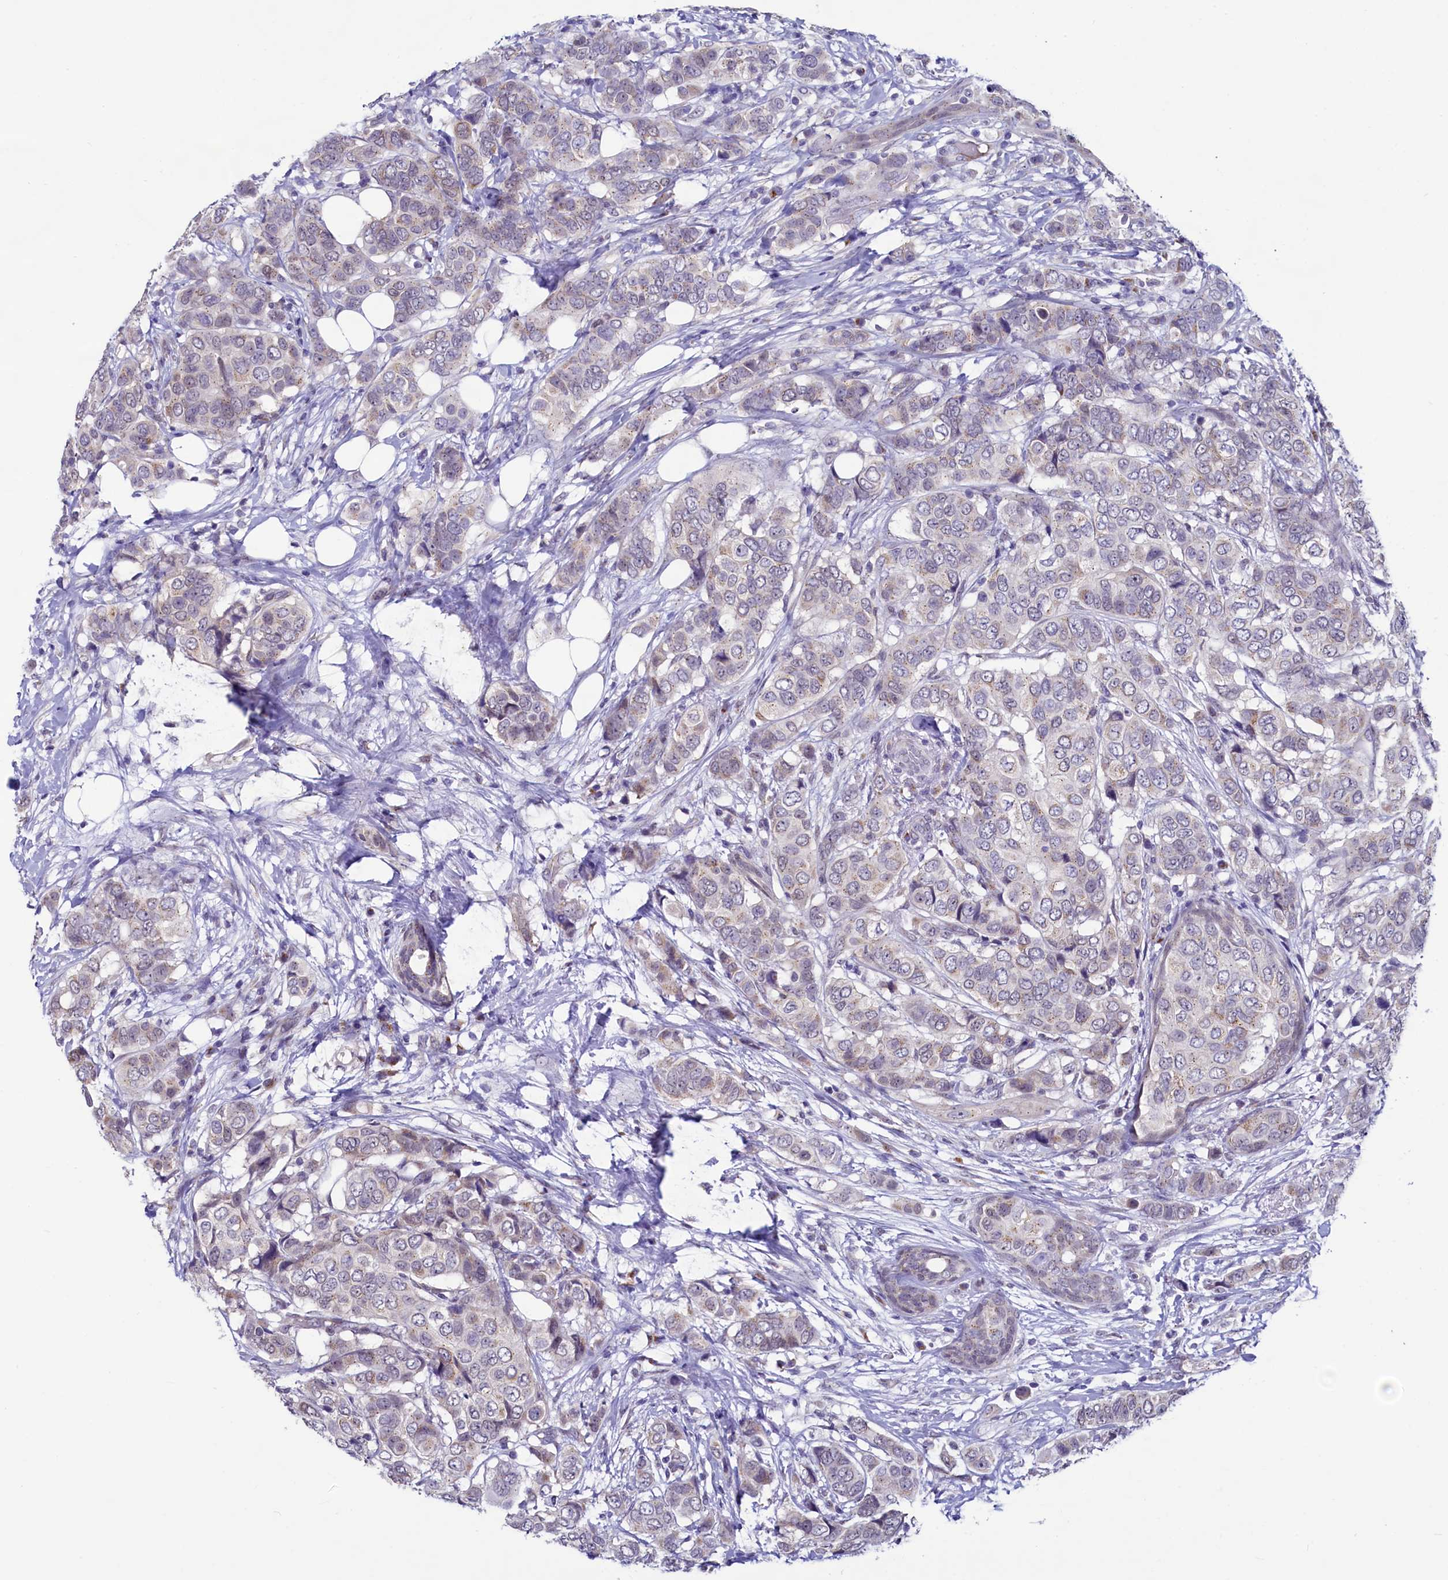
{"staining": {"intensity": "weak", "quantity": "25%-75%", "location": "cytoplasmic/membranous"}, "tissue": "breast cancer", "cell_type": "Tumor cells", "image_type": "cancer", "snomed": [{"axis": "morphology", "description": "Lobular carcinoma"}, {"axis": "topography", "description": "Breast"}], "caption": "Immunohistochemistry (IHC) photomicrograph of human breast cancer stained for a protein (brown), which shows low levels of weak cytoplasmic/membranous staining in approximately 25%-75% of tumor cells.", "gene": "SEC24C", "patient": {"sex": "female", "age": 51}}